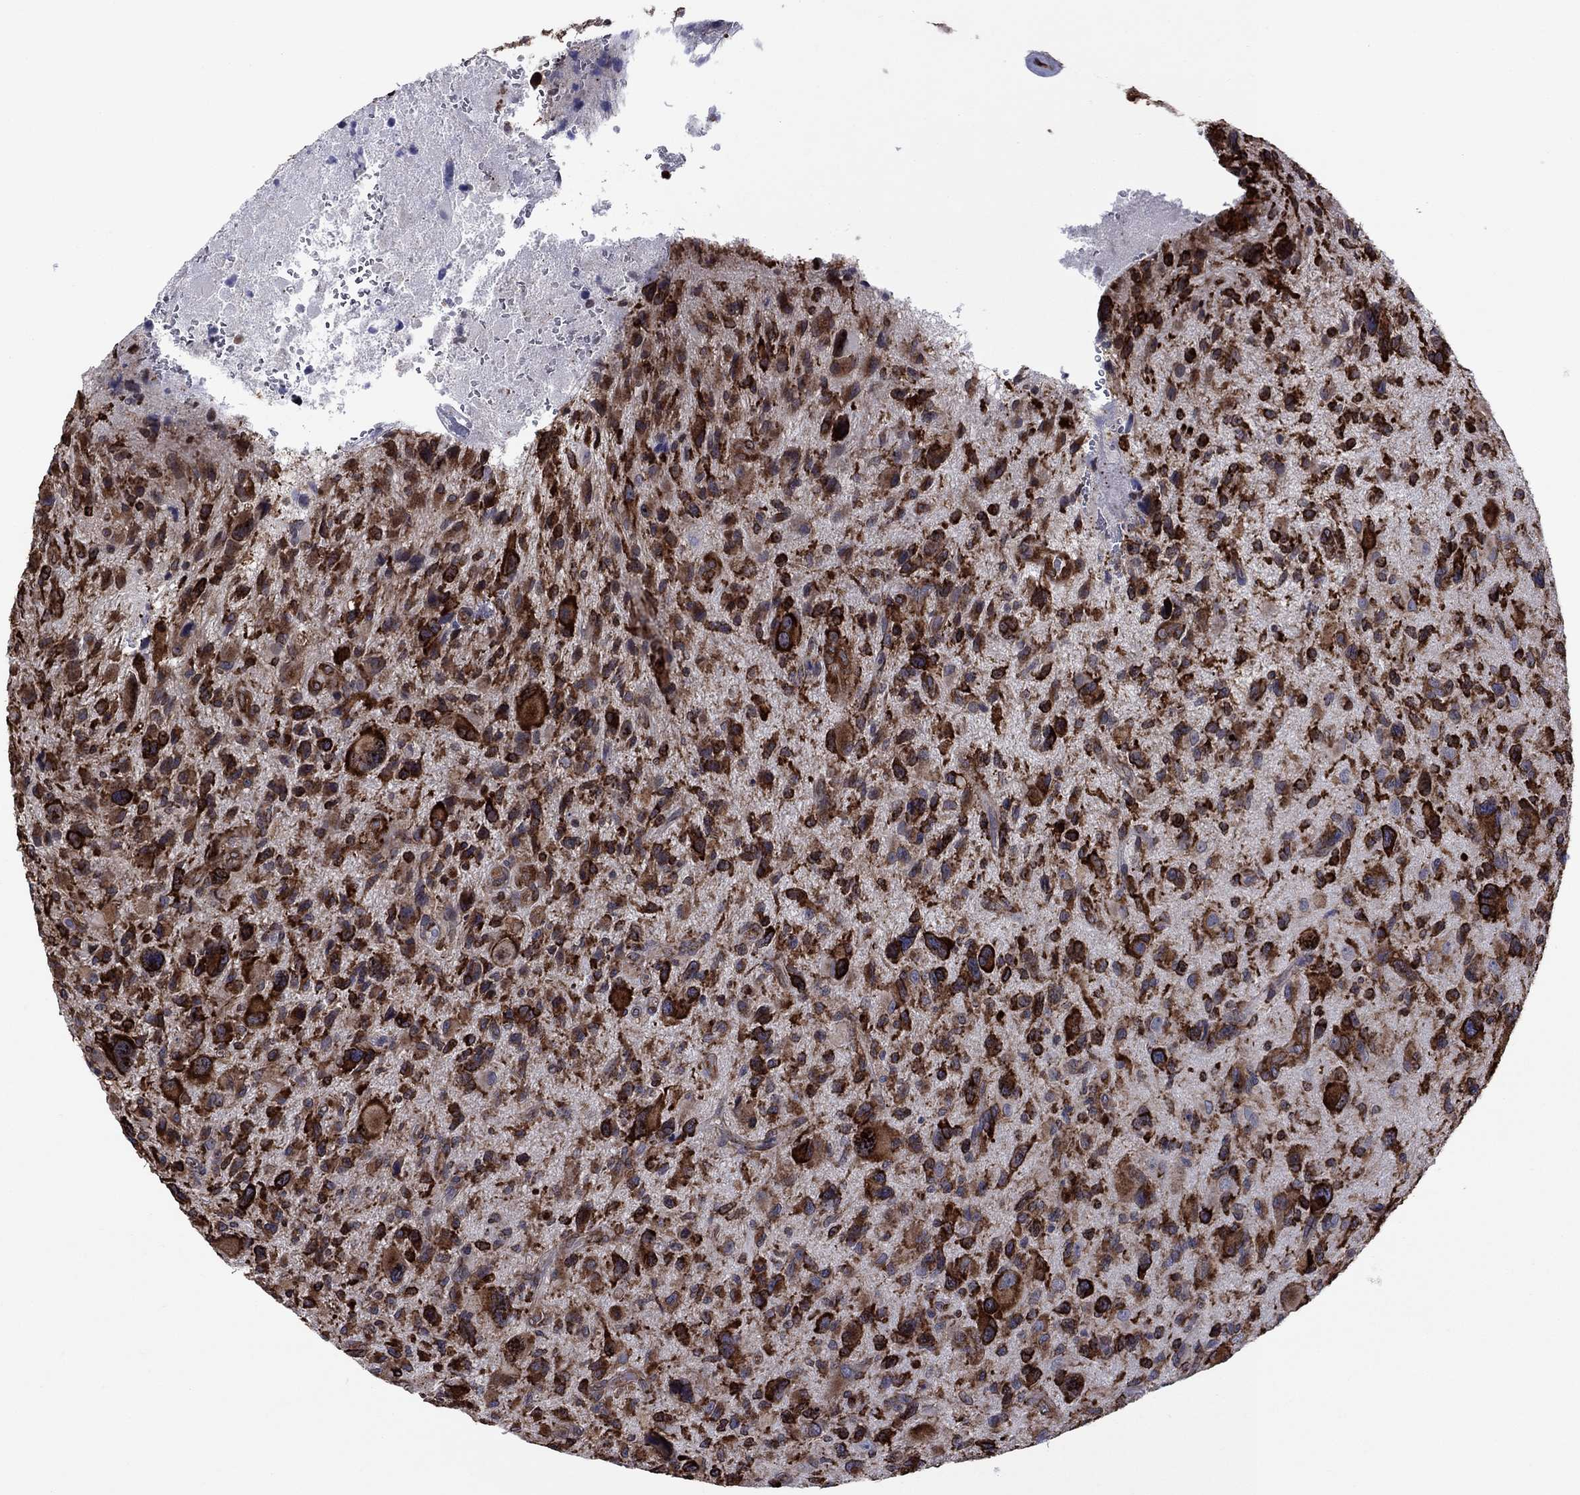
{"staining": {"intensity": "strong", "quantity": ">75%", "location": "cytoplasmic/membranous"}, "tissue": "glioma", "cell_type": "Tumor cells", "image_type": "cancer", "snomed": [{"axis": "morphology", "description": "Glioma, malignant, NOS"}, {"axis": "morphology", "description": "Glioma, malignant, High grade"}, {"axis": "topography", "description": "Brain"}], "caption": "Immunohistochemistry image of malignant glioma stained for a protein (brown), which exhibits high levels of strong cytoplasmic/membranous positivity in approximately >75% of tumor cells.", "gene": "YBX1", "patient": {"sex": "female", "age": 71}}